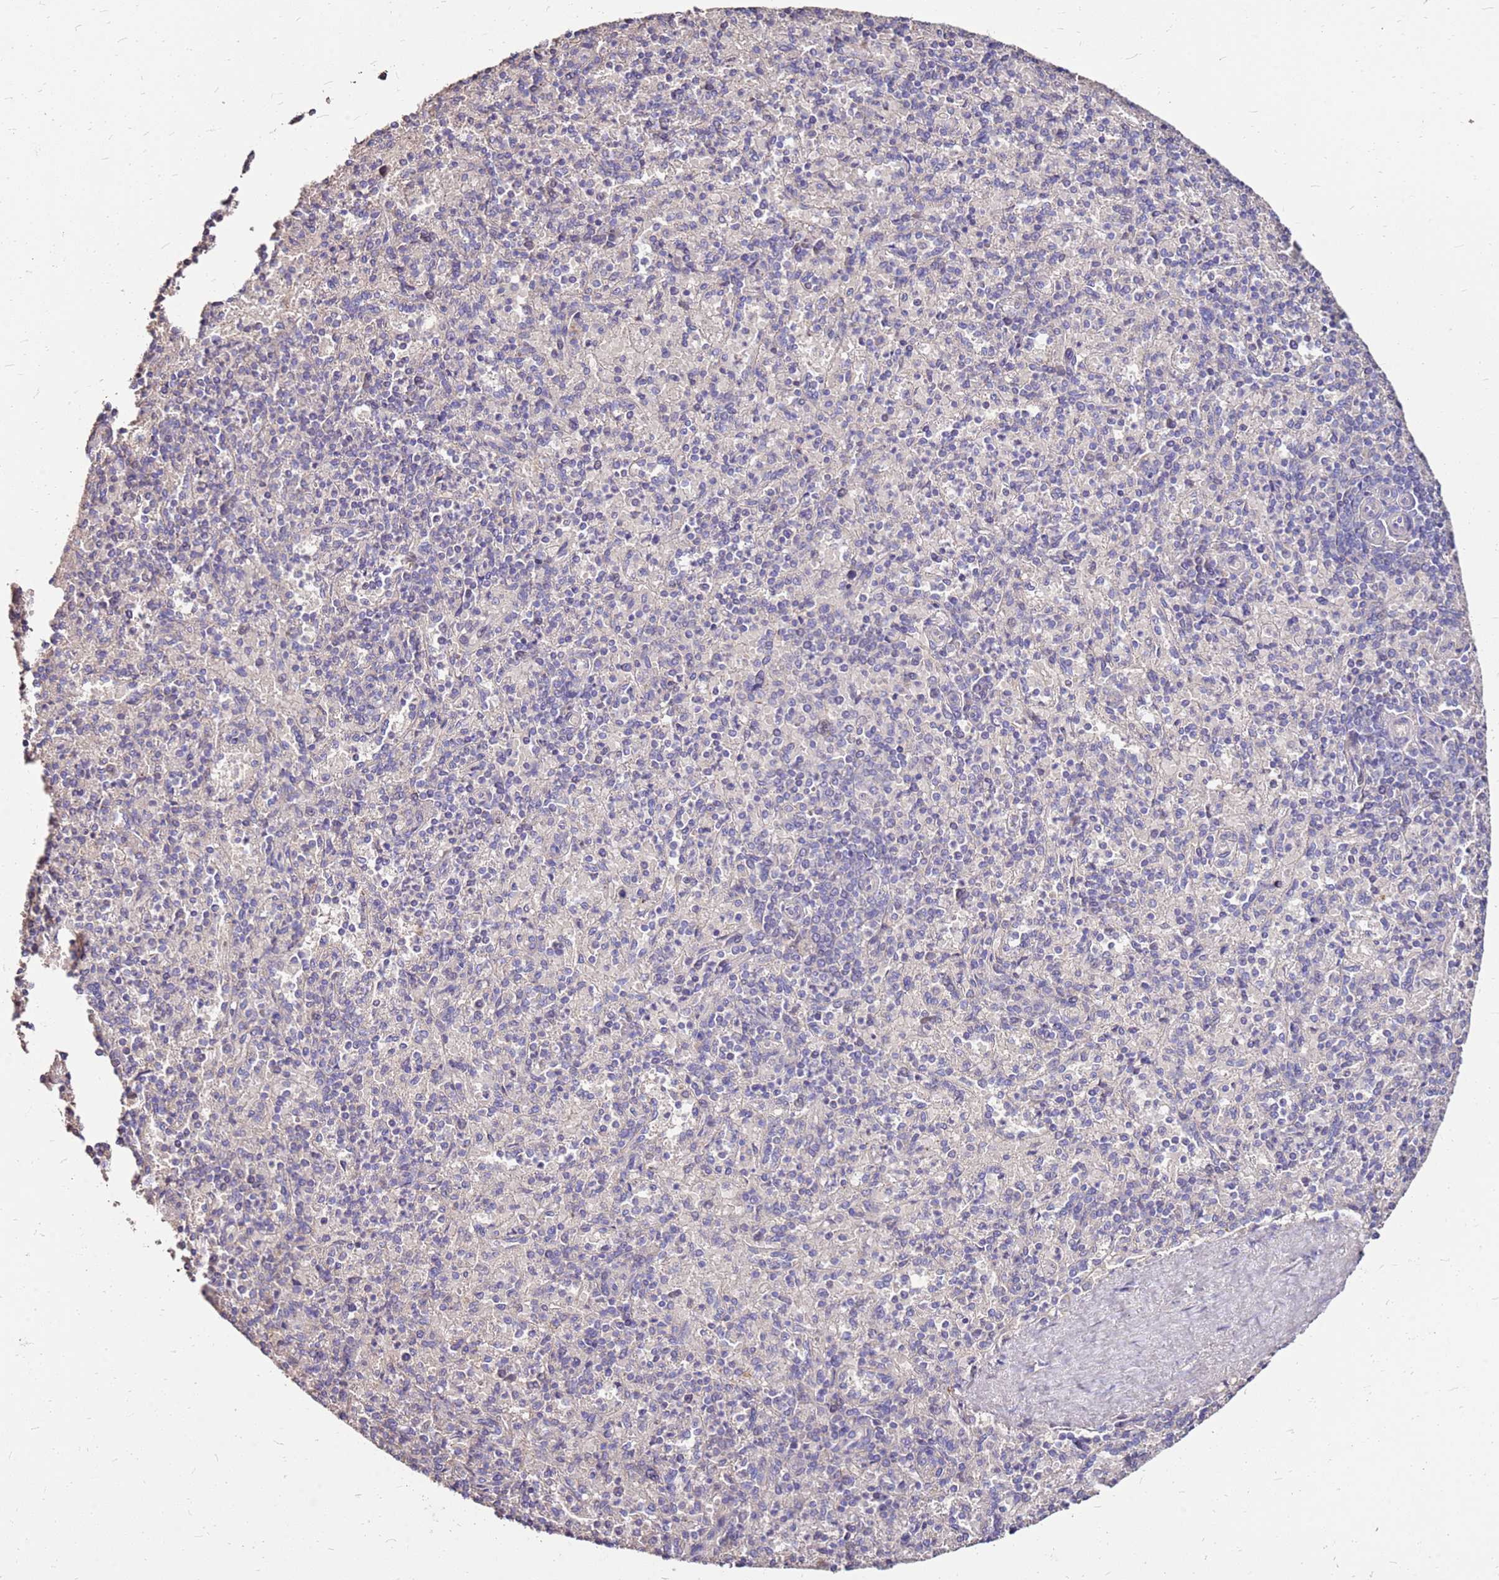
{"staining": {"intensity": "negative", "quantity": "none", "location": "none"}, "tissue": "spleen", "cell_type": "Cells in red pulp", "image_type": "normal", "snomed": [{"axis": "morphology", "description": "Normal tissue, NOS"}, {"axis": "topography", "description": "Spleen"}], "caption": "High magnification brightfield microscopy of benign spleen stained with DAB (3,3'-diaminobenzidine) (brown) and counterstained with hematoxylin (blue): cells in red pulp show no significant expression.", "gene": "EXD3", "patient": {"sex": "male", "age": 82}}